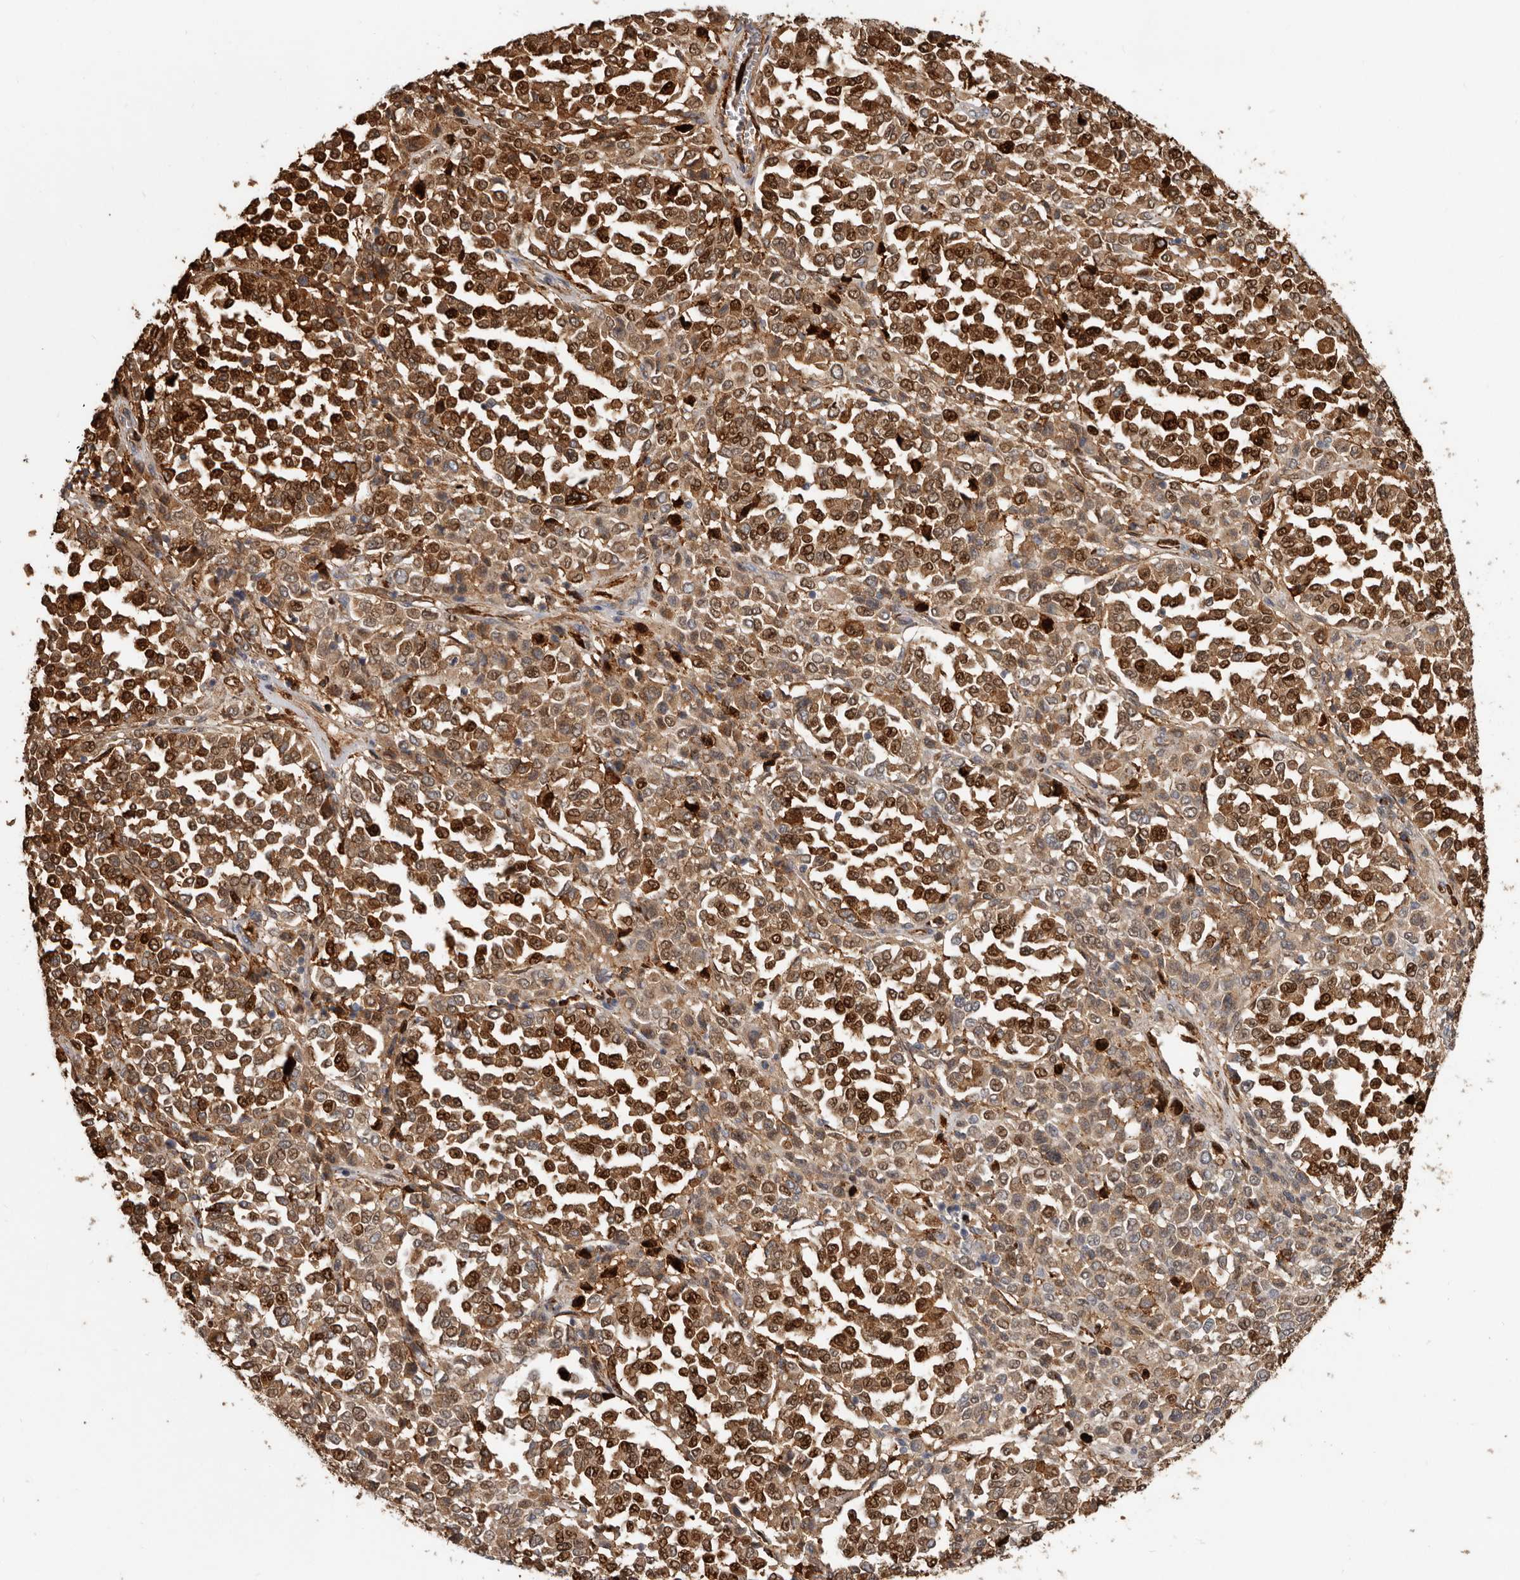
{"staining": {"intensity": "strong", "quantity": ">75%", "location": "cytoplasmic/membranous,nuclear"}, "tissue": "melanoma", "cell_type": "Tumor cells", "image_type": "cancer", "snomed": [{"axis": "morphology", "description": "Malignant melanoma, Metastatic site"}, {"axis": "topography", "description": "Pancreas"}], "caption": "A brown stain shows strong cytoplasmic/membranous and nuclear expression of a protein in melanoma tumor cells.", "gene": "KIF26B", "patient": {"sex": "female", "age": 30}}